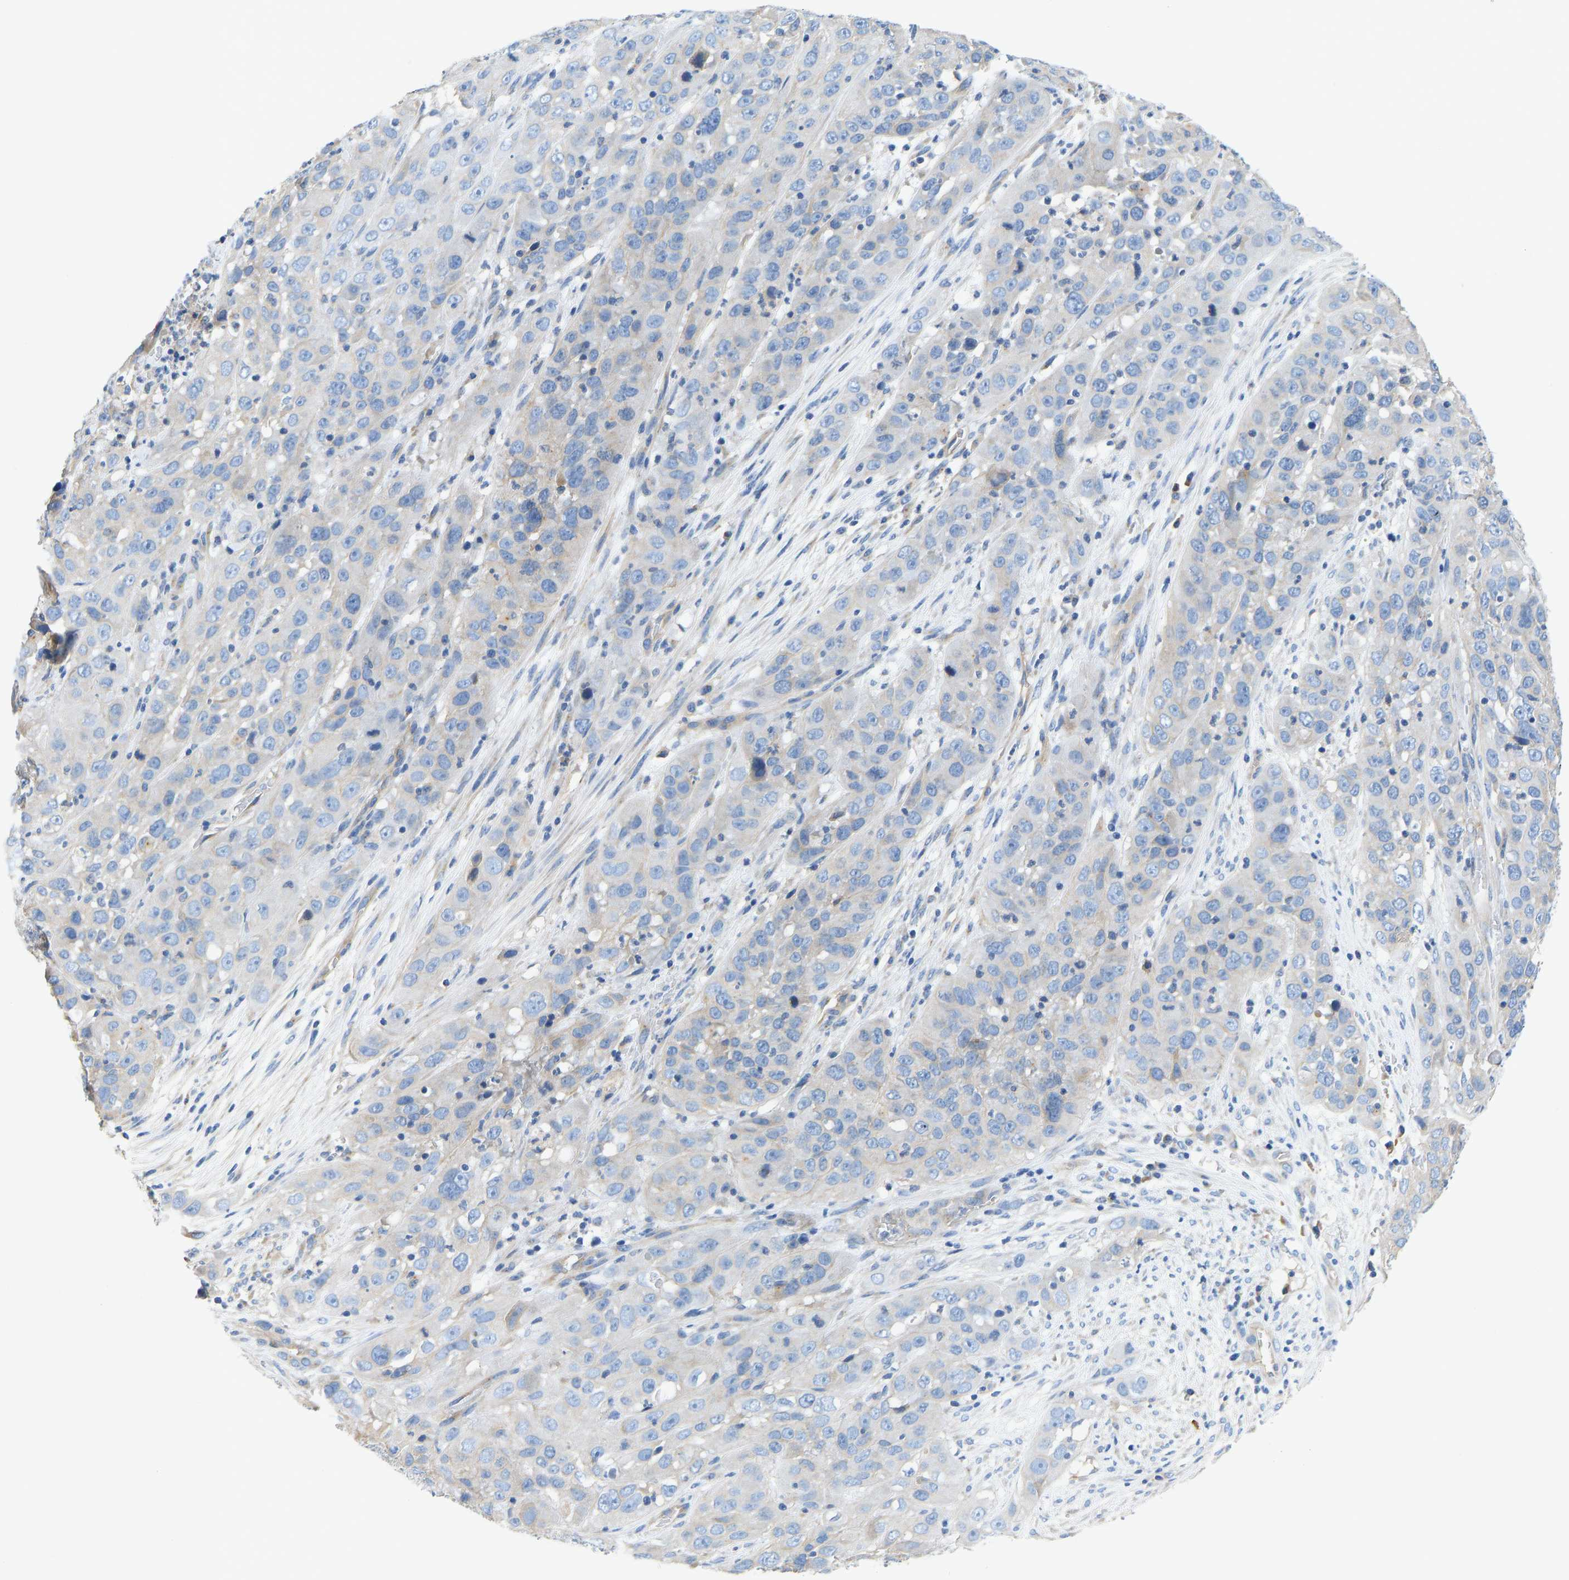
{"staining": {"intensity": "negative", "quantity": "none", "location": "none"}, "tissue": "cervical cancer", "cell_type": "Tumor cells", "image_type": "cancer", "snomed": [{"axis": "morphology", "description": "Squamous cell carcinoma, NOS"}, {"axis": "topography", "description": "Cervix"}], "caption": "Immunohistochemistry (IHC) micrograph of neoplastic tissue: cervical cancer stained with DAB demonstrates no significant protein positivity in tumor cells.", "gene": "CHAD", "patient": {"sex": "female", "age": 32}}